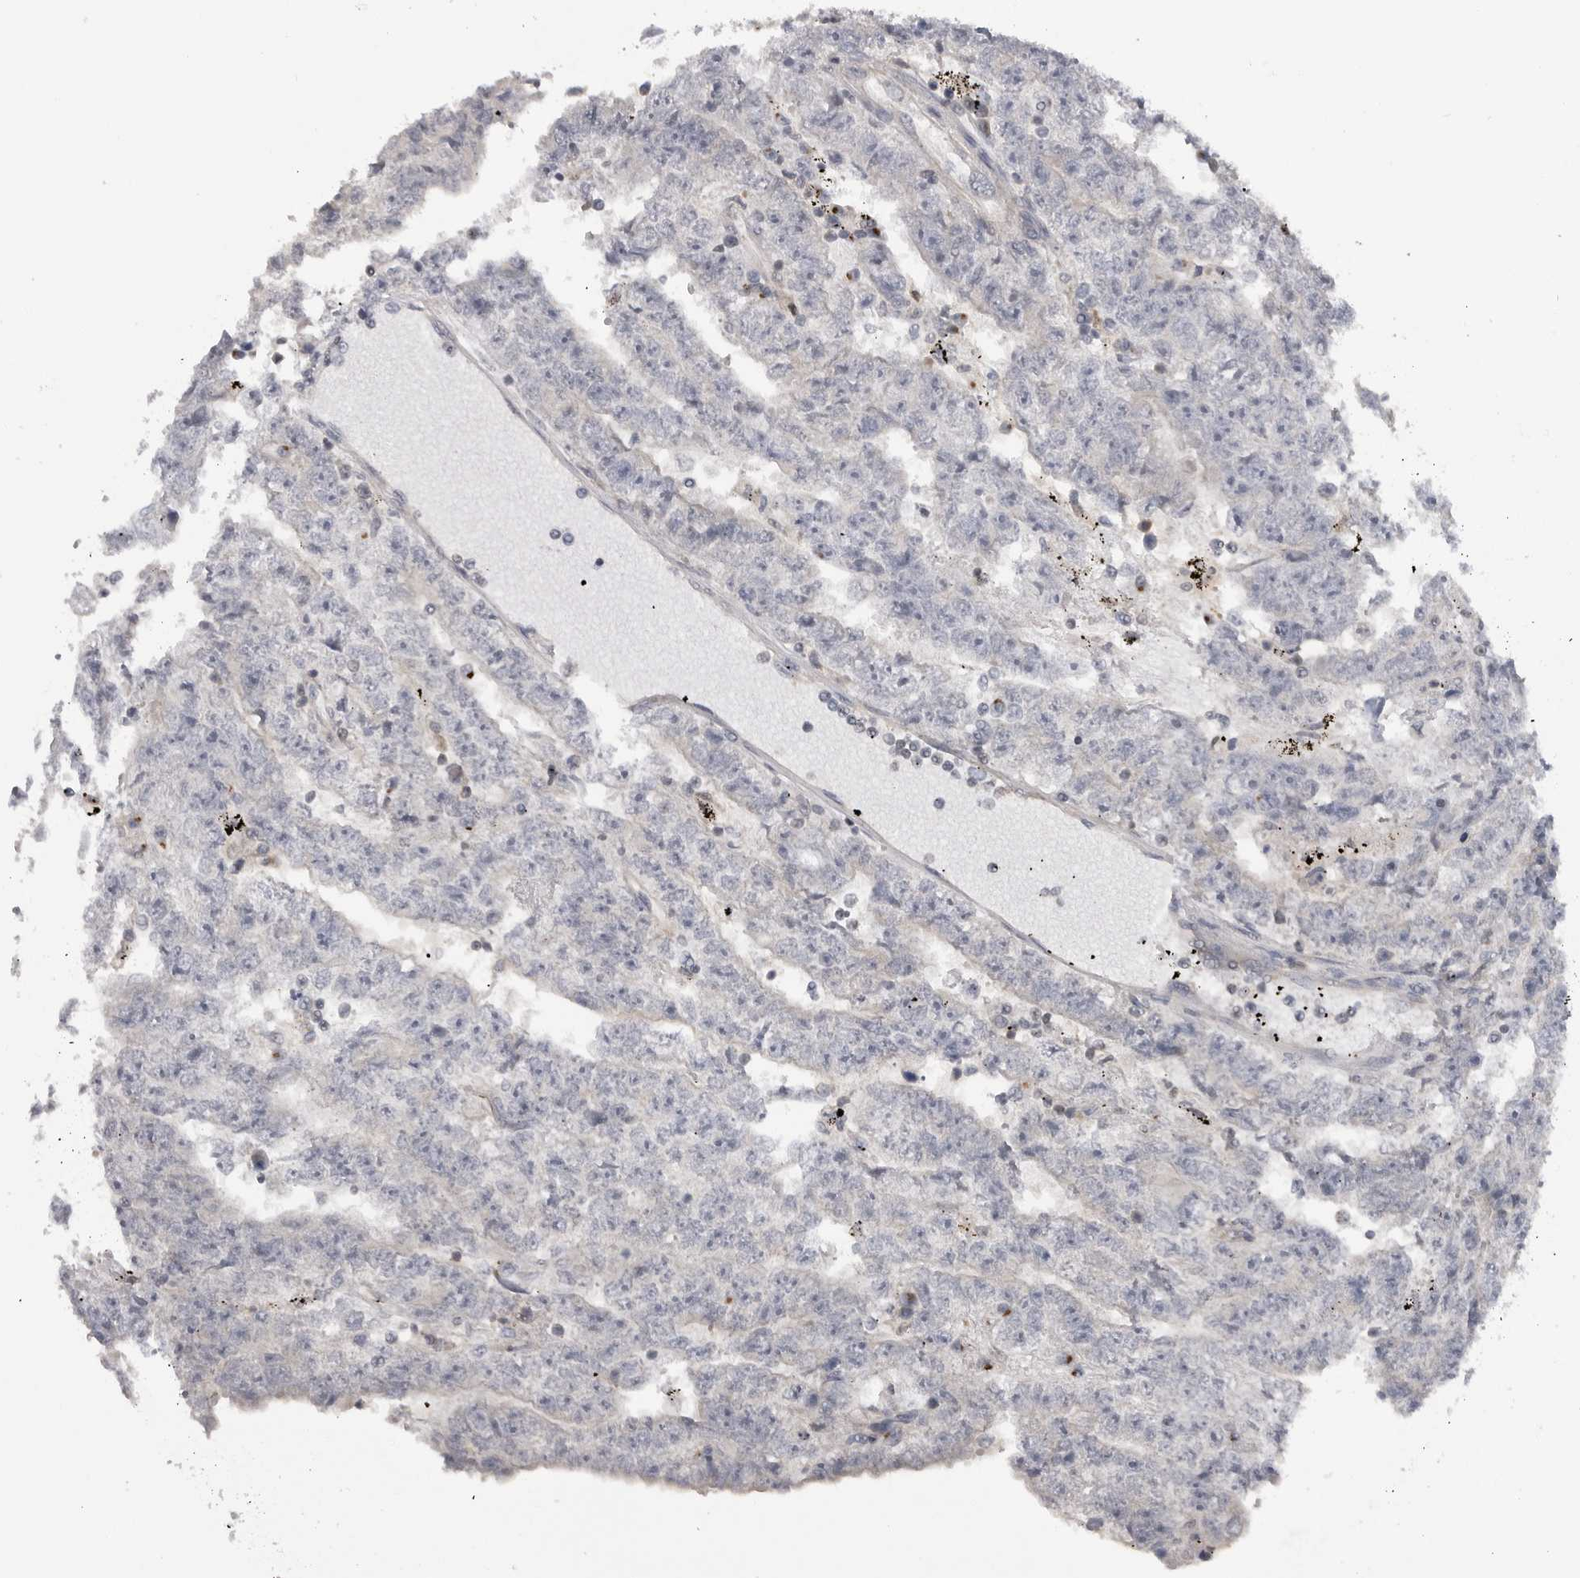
{"staining": {"intensity": "negative", "quantity": "none", "location": "none"}, "tissue": "testis cancer", "cell_type": "Tumor cells", "image_type": "cancer", "snomed": [{"axis": "morphology", "description": "Carcinoma, Embryonal, NOS"}, {"axis": "topography", "description": "Testis"}], "caption": "Tumor cells show no significant protein staining in testis cancer (embryonal carcinoma). (DAB IHC visualized using brightfield microscopy, high magnification).", "gene": "MAPK13", "patient": {"sex": "male", "age": 25}}